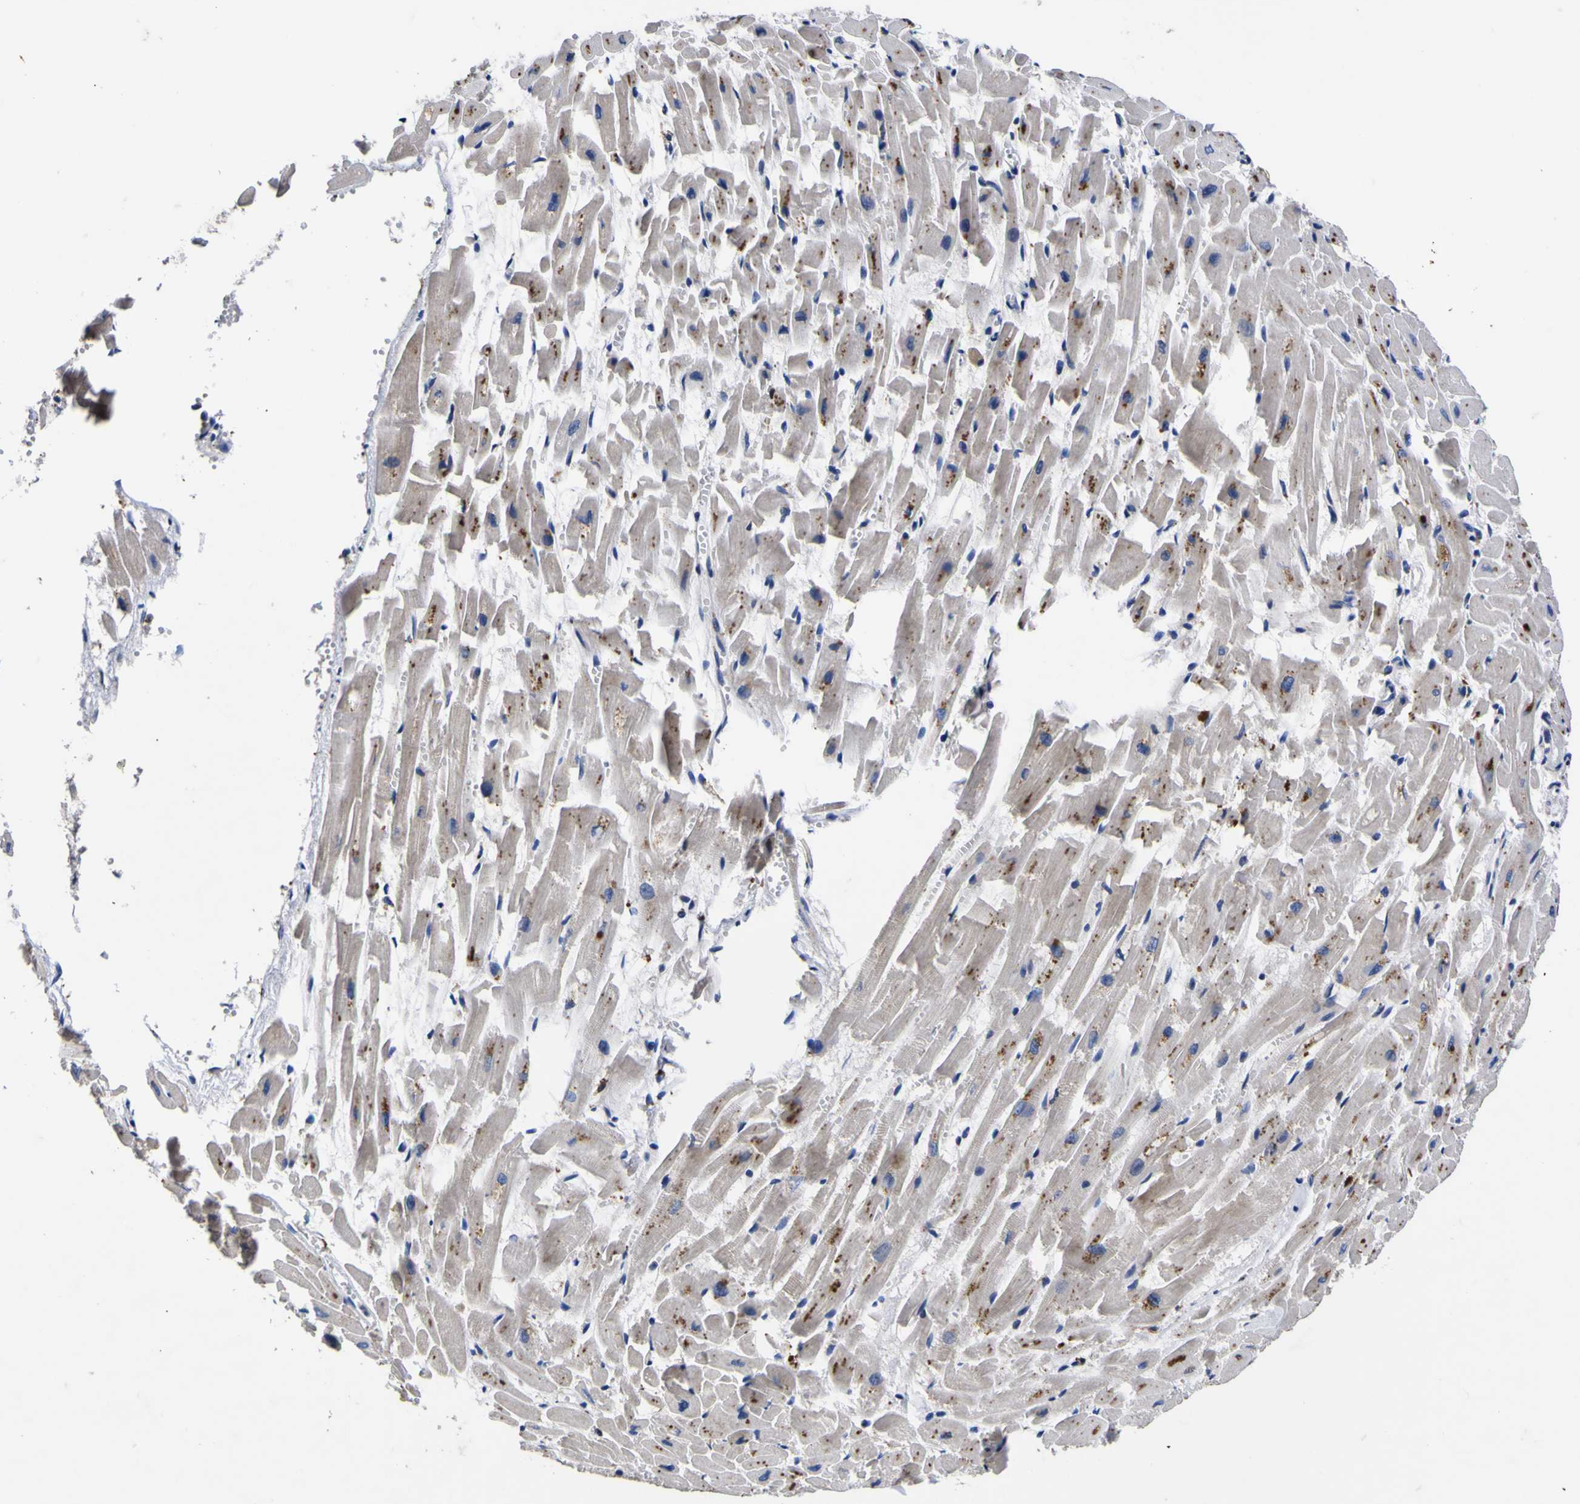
{"staining": {"intensity": "moderate", "quantity": "25%-75%", "location": "cytoplasmic/membranous"}, "tissue": "heart muscle", "cell_type": "Cardiomyocytes", "image_type": "normal", "snomed": [{"axis": "morphology", "description": "Normal tissue, NOS"}, {"axis": "topography", "description": "Heart"}], "caption": "Benign heart muscle was stained to show a protein in brown. There is medium levels of moderate cytoplasmic/membranous expression in approximately 25%-75% of cardiomyocytes.", "gene": "COA1", "patient": {"sex": "female", "age": 43}}